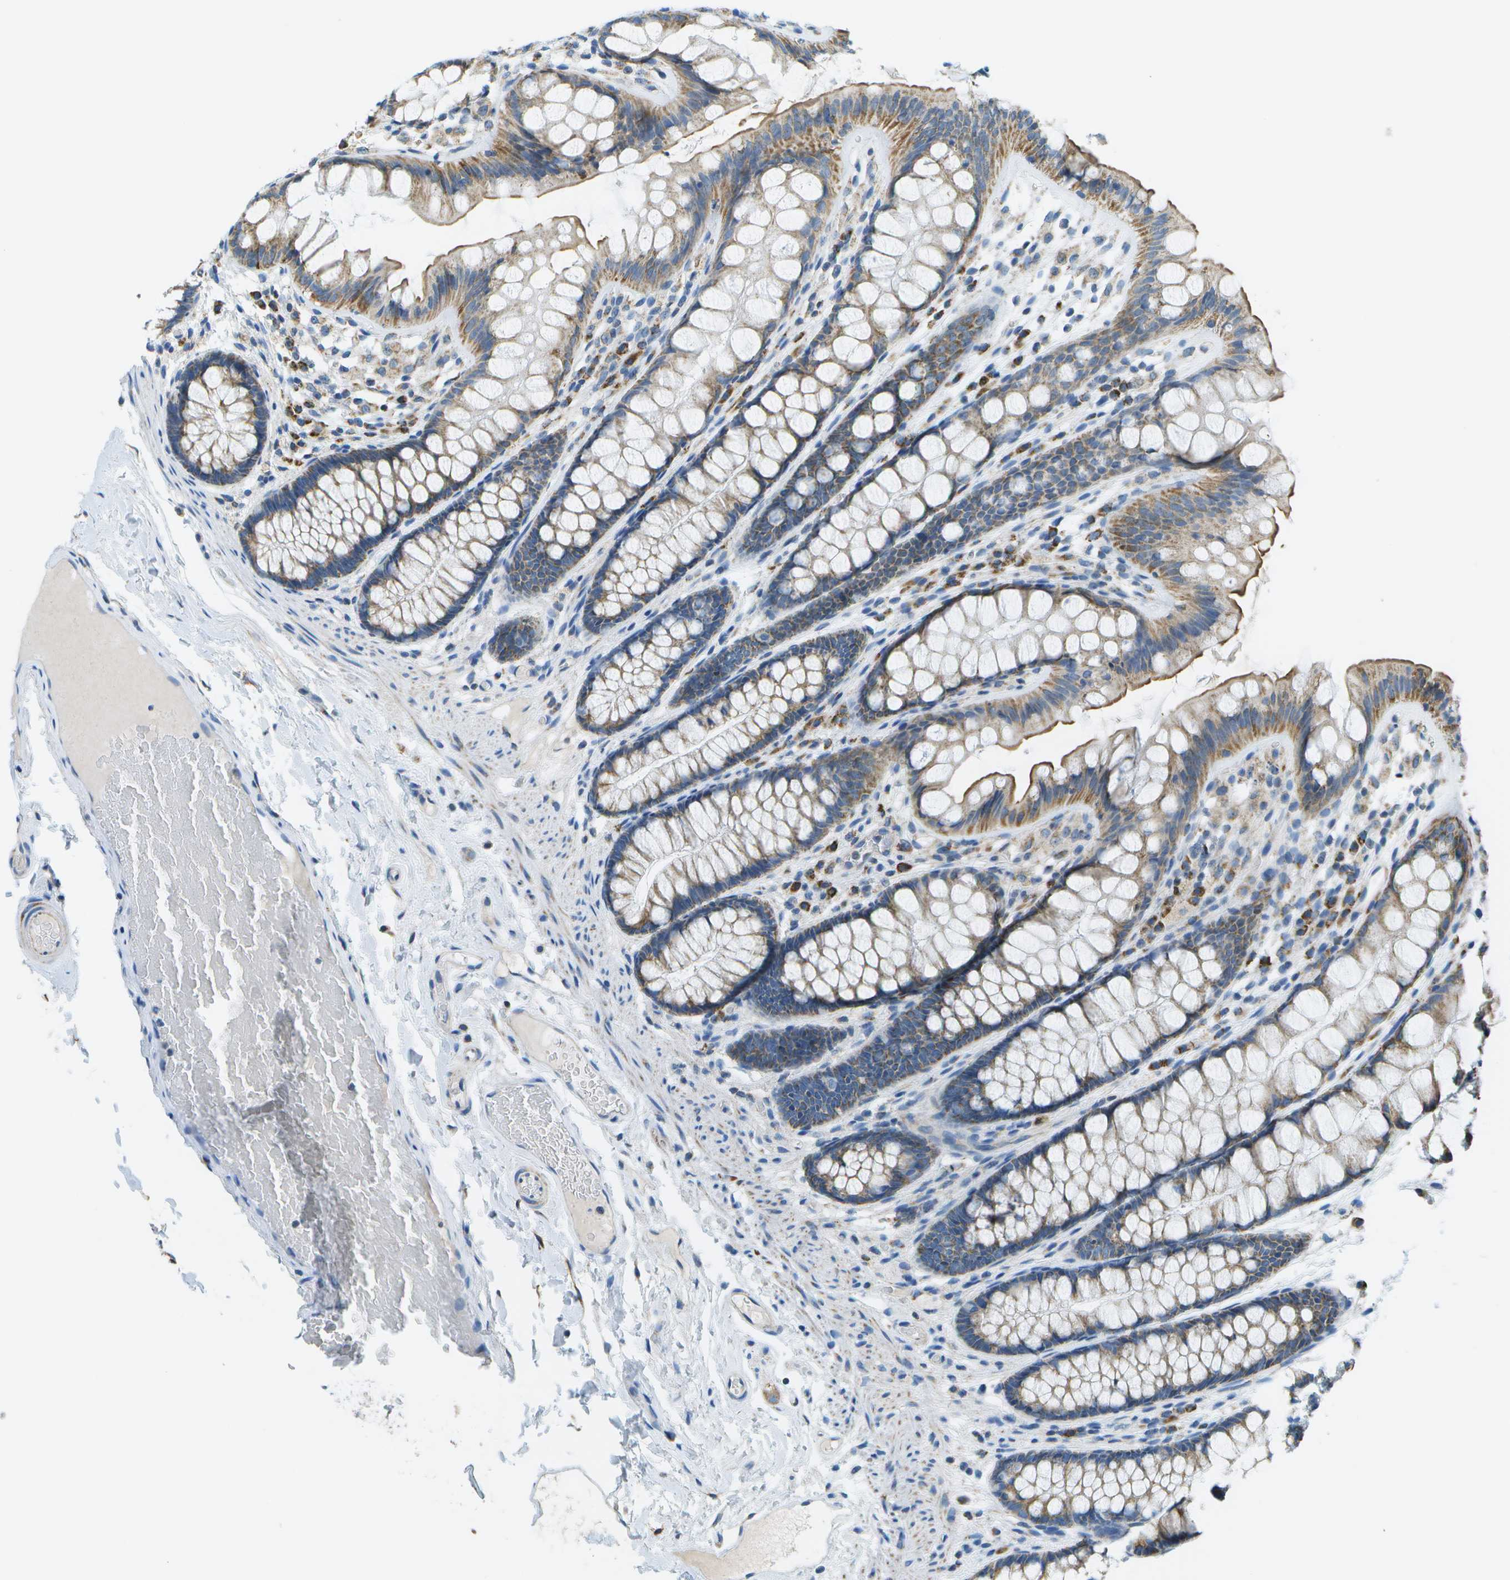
{"staining": {"intensity": "negative", "quantity": "none", "location": "none"}, "tissue": "colon", "cell_type": "Endothelial cells", "image_type": "normal", "snomed": [{"axis": "morphology", "description": "Normal tissue, NOS"}, {"axis": "topography", "description": "Colon"}], "caption": "This is an IHC micrograph of normal human colon. There is no staining in endothelial cells.", "gene": "PTGIS", "patient": {"sex": "female", "age": 56}}